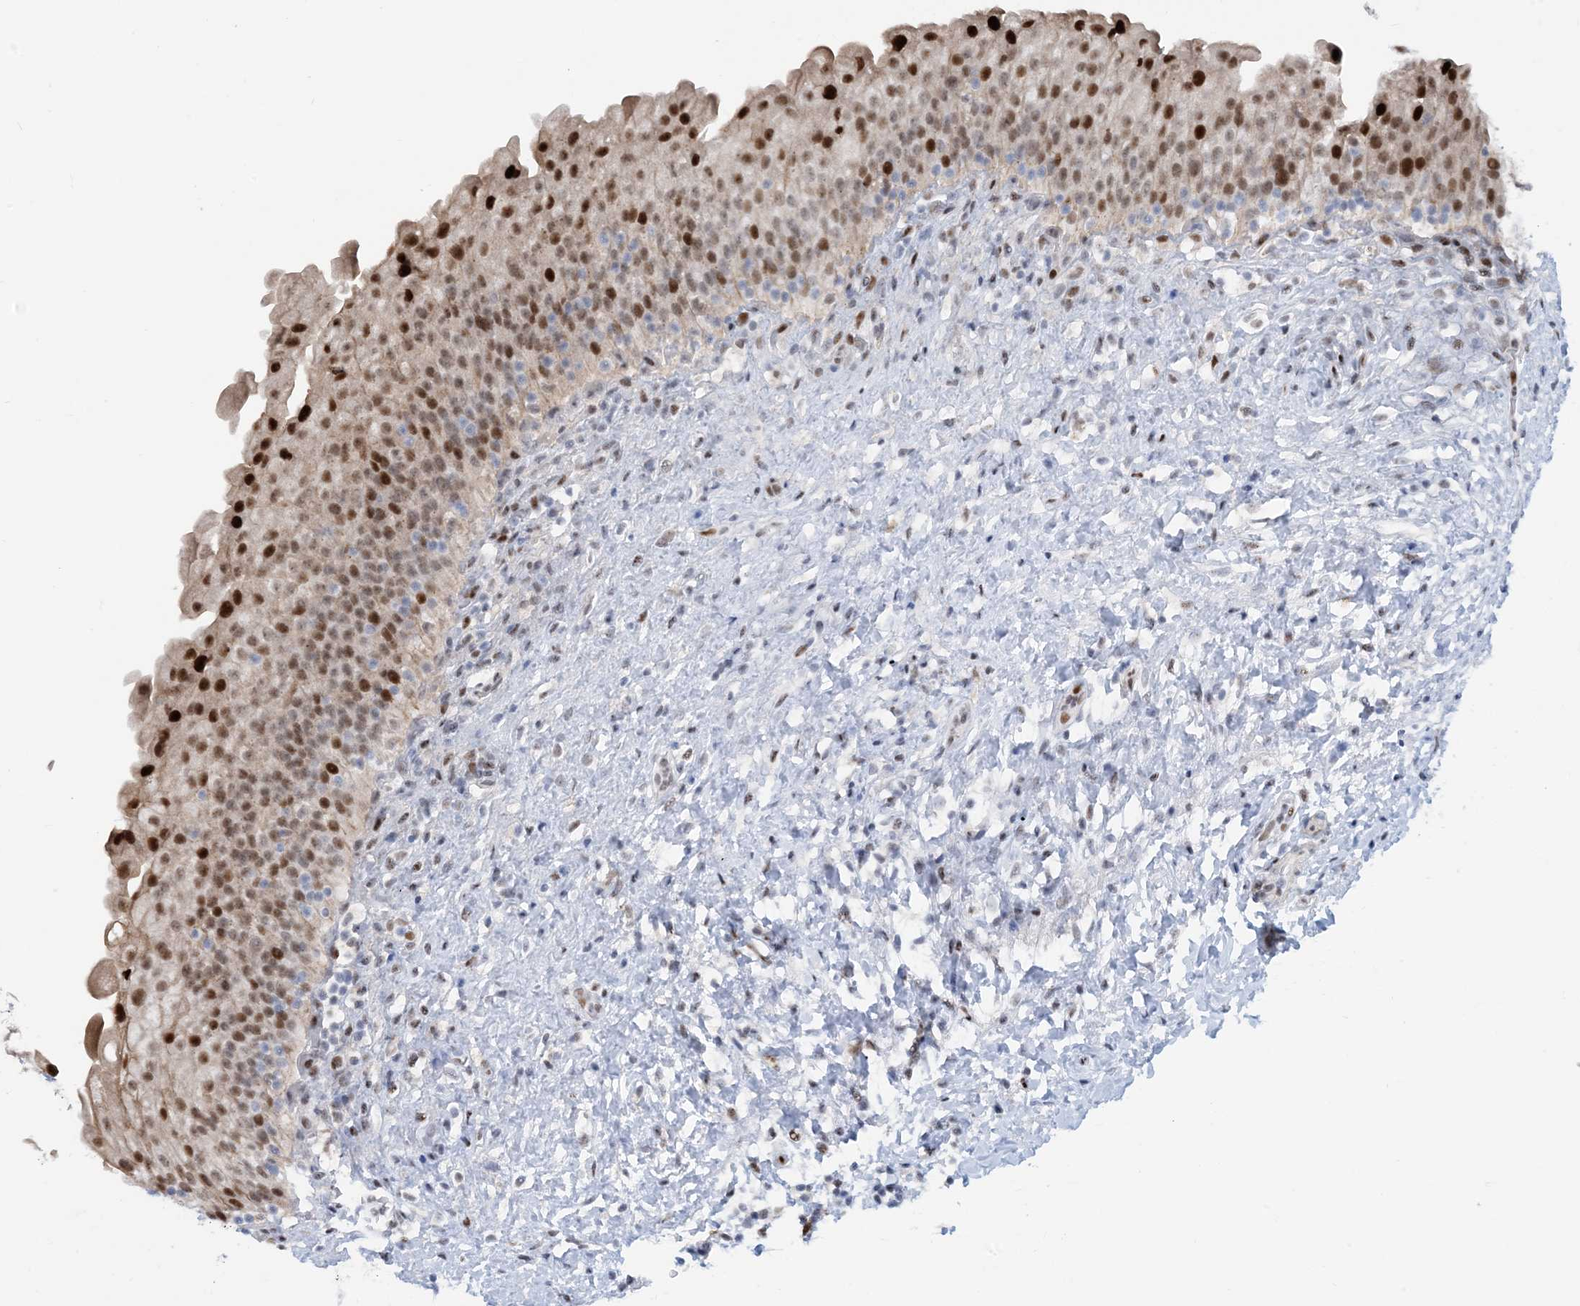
{"staining": {"intensity": "strong", "quantity": "25%-75%", "location": "nuclear"}, "tissue": "urinary bladder", "cell_type": "Urothelial cells", "image_type": "normal", "snomed": [{"axis": "morphology", "description": "Normal tissue, NOS"}, {"axis": "topography", "description": "Urinary bladder"}], "caption": "Benign urinary bladder exhibits strong nuclear staining in approximately 25%-75% of urothelial cells, visualized by immunohistochemistry.", "gene": "HEMK1", "patient": {"sex": "female", "age": 27}}